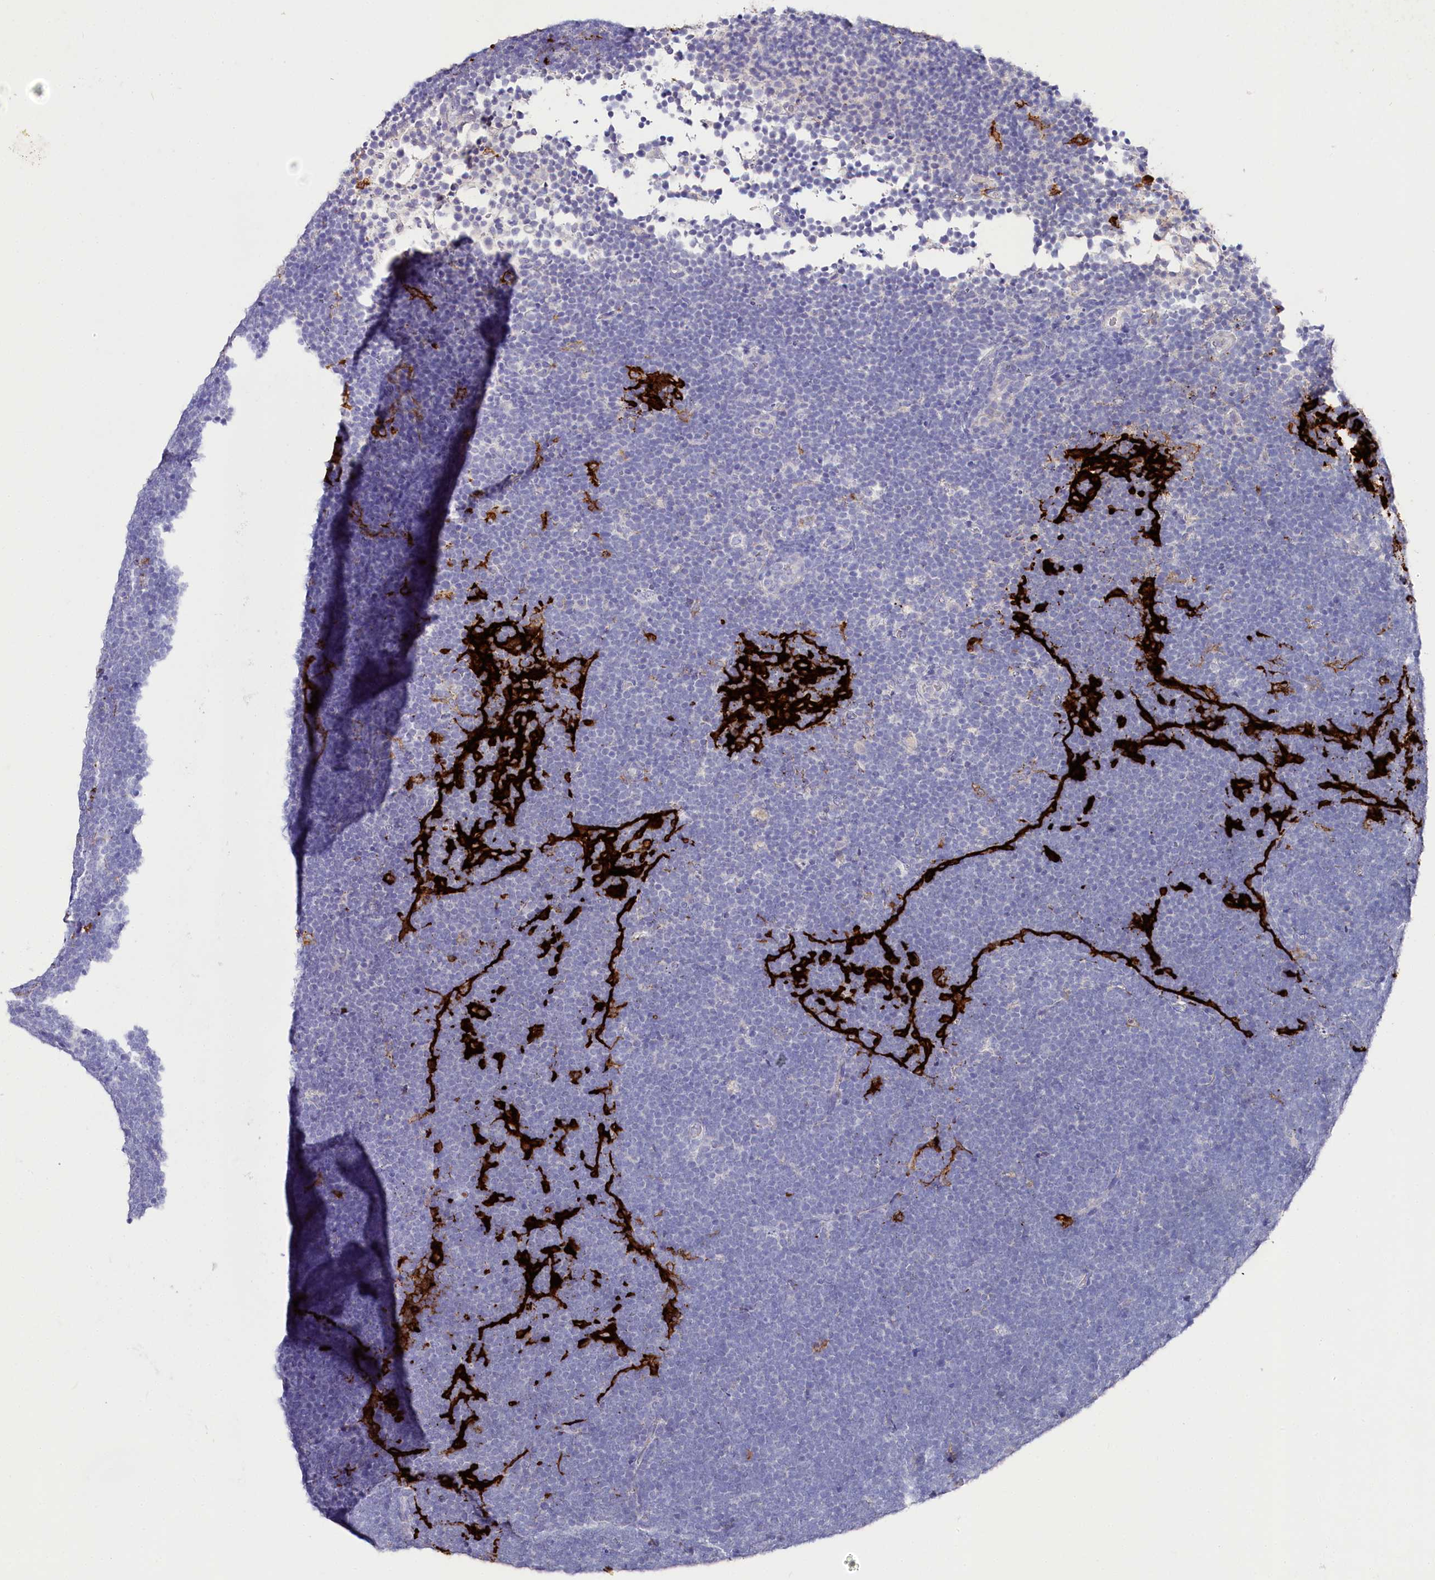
{"staining": {"intensity": "negative", "quantity": "none", "location": "none"}, "tissue": "lymphoma", "cell_type": "Tumor cells", "image_type": "cancer", "snomed": [{"axis": "morphology", "description": "Malignant lymphoma, non-Hodgkin's type, High grade"}, {"axis": "topography", "description": "Lymph node"}], "caption": "A photomicrograph of human high-grade malignant lymphoma, non-Hodgkin's type is negative for staining in tumor cells.", "gene": "CLEC4M", "patient": {"sex": "male", "age": 13}}